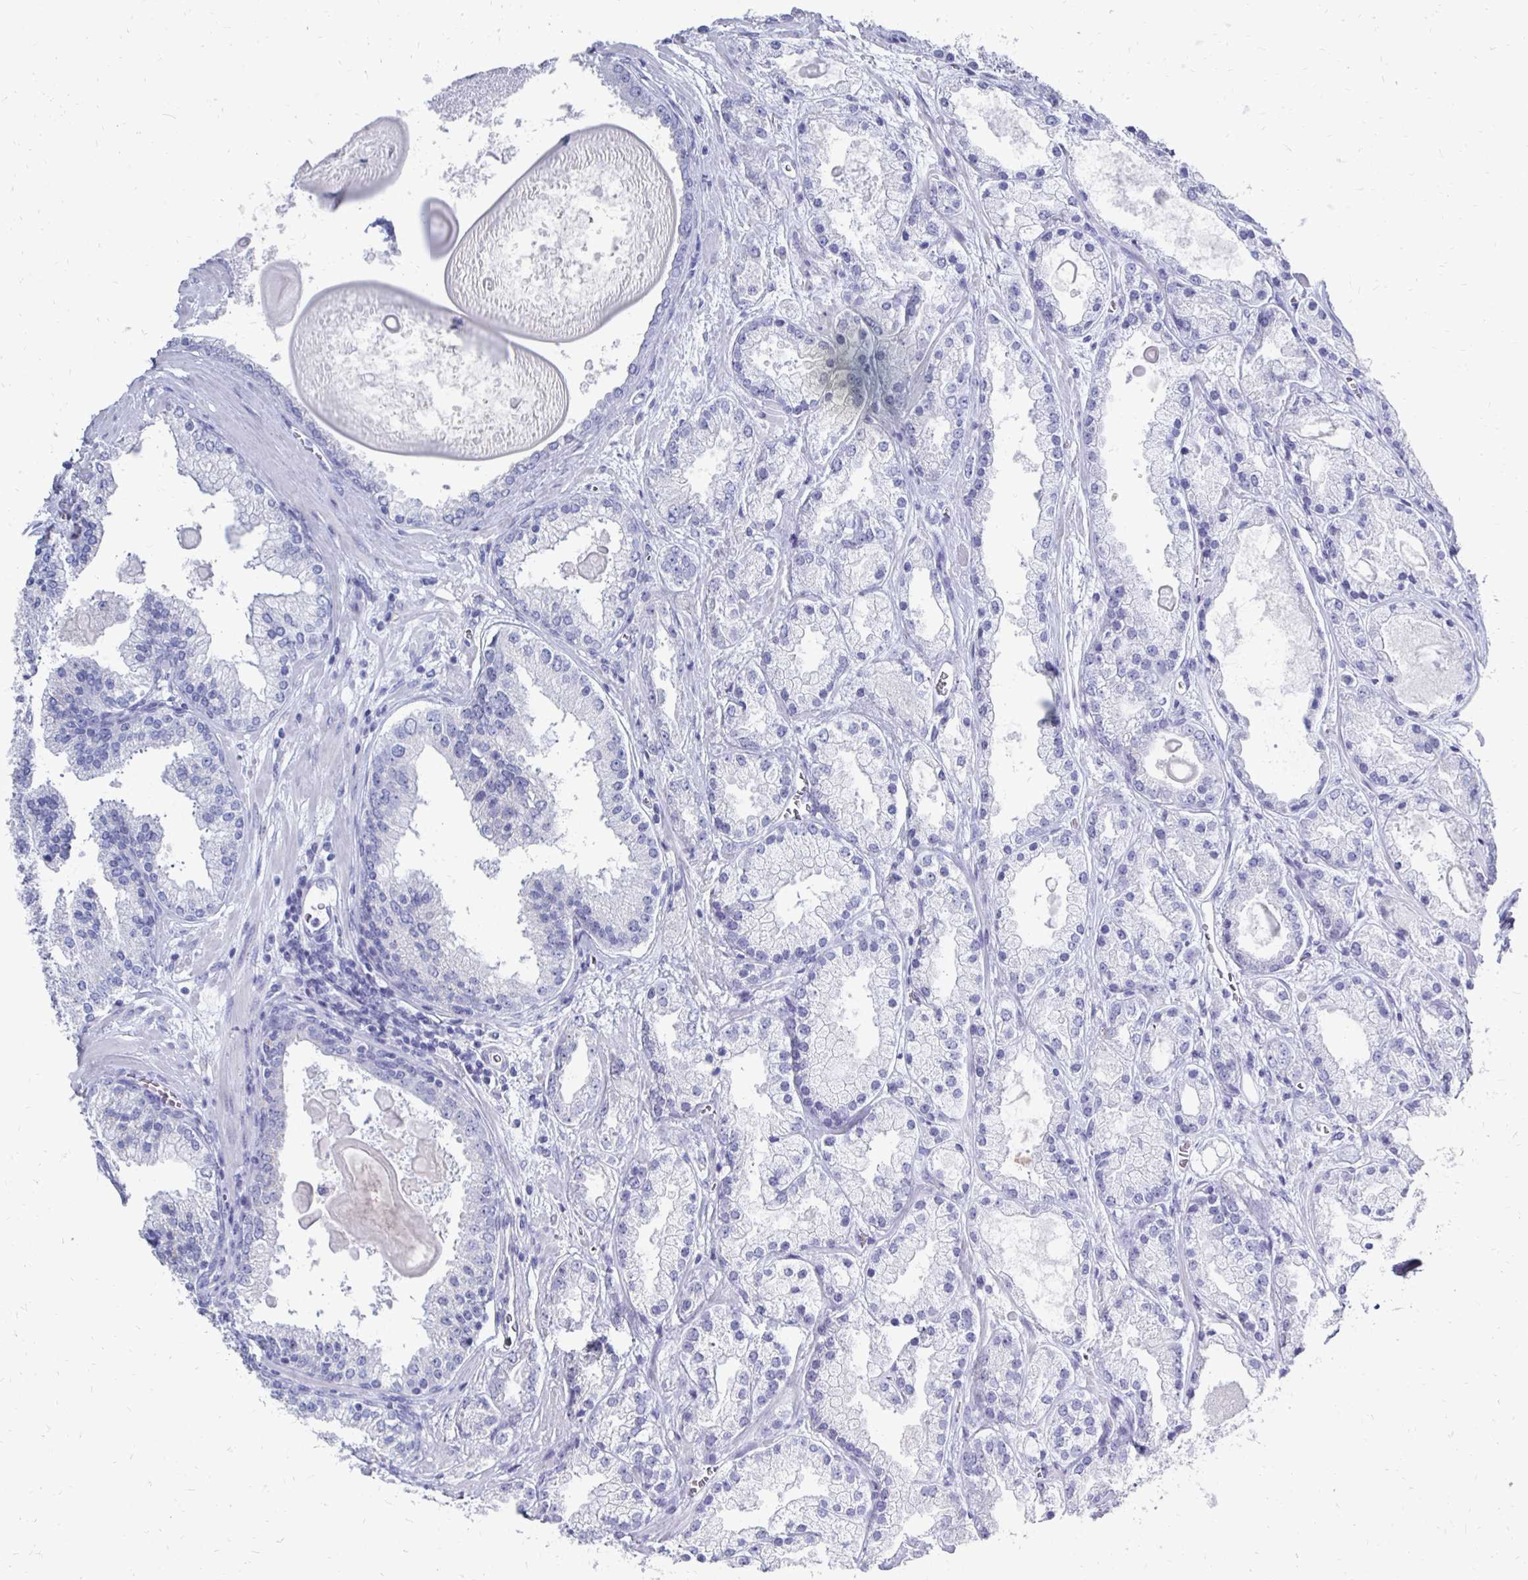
{"staining": {"intensity": "negative", "quantity": "none", "location": "none"}, "tissue": "prostate cancer", "cell_type": "Tumor cells", "image_type": "cancer", "snomed": [{"axis": "morphology", "description": "Adenocarcinoma, High grade"}, {"axis": "topography", "description": "Prostate"}], "caption": "This image is of prostate cancer stained with immunohistochemistry (IHC) to label a protein in brown with the nuclei are counter-stained blue. There is no positivity in tumor cells.", "gene": "SYCP3", "patient": {"sex": "male", "age": 67}}